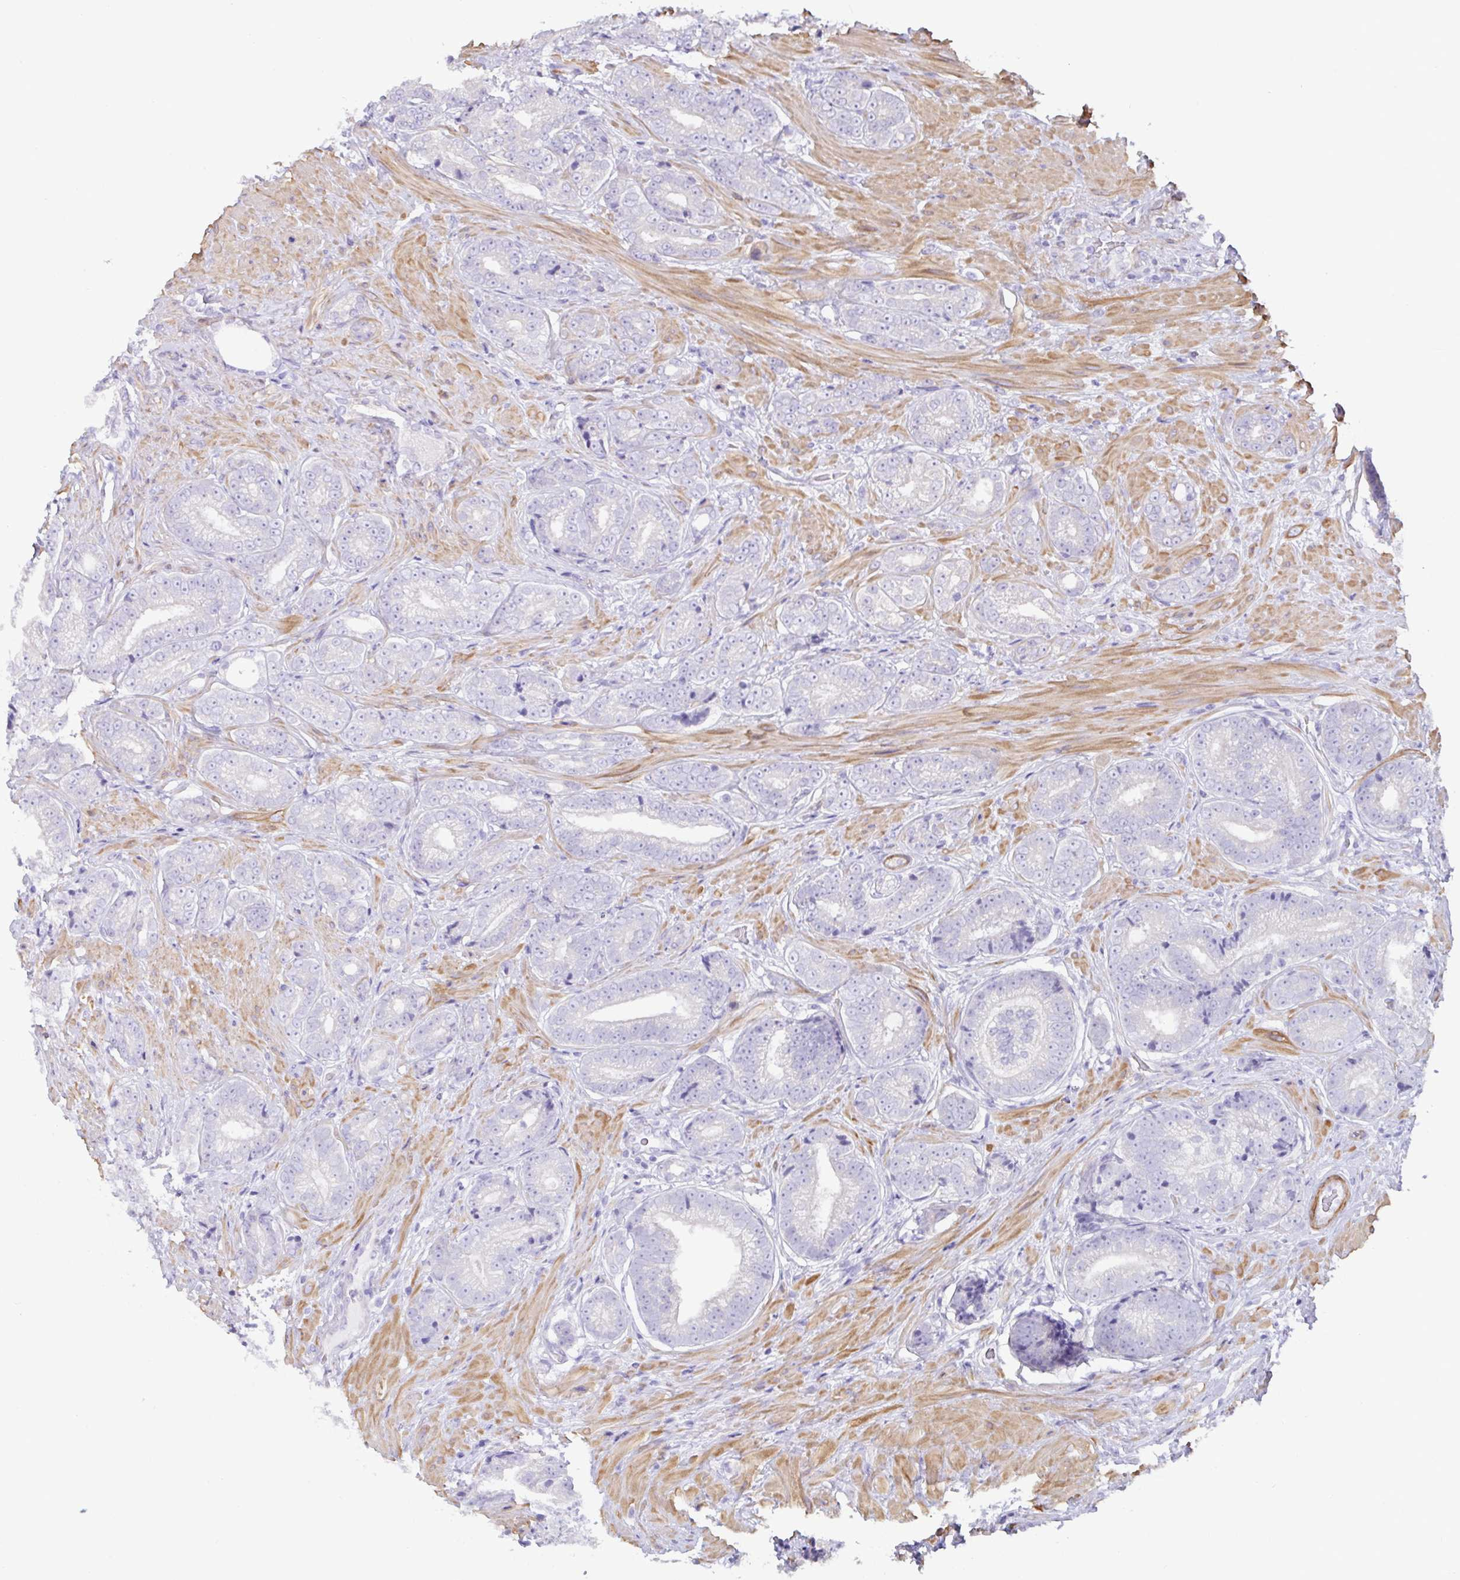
{"staining": {"intensity": "negative", "quantity": "none", "location": "none"}, "tissue": "prostate cancer", "cell_type": "Tumor cells", "image_type": "cancer", "snomed": [{"axis": "morphology", "description": "Adenocarcinoma, Low grade"}, {"axis": "topography", "description": "Prostate"}], "caption": "A micrograph of prostate adenocarcinoma (low-grade) stained for a protein shows no brown staining in tumor cells. (DAB immunohistochemistry with hematoxylin counter stain).", "gene": "MED11", "patient": {"sex": "male", "age": 61}}